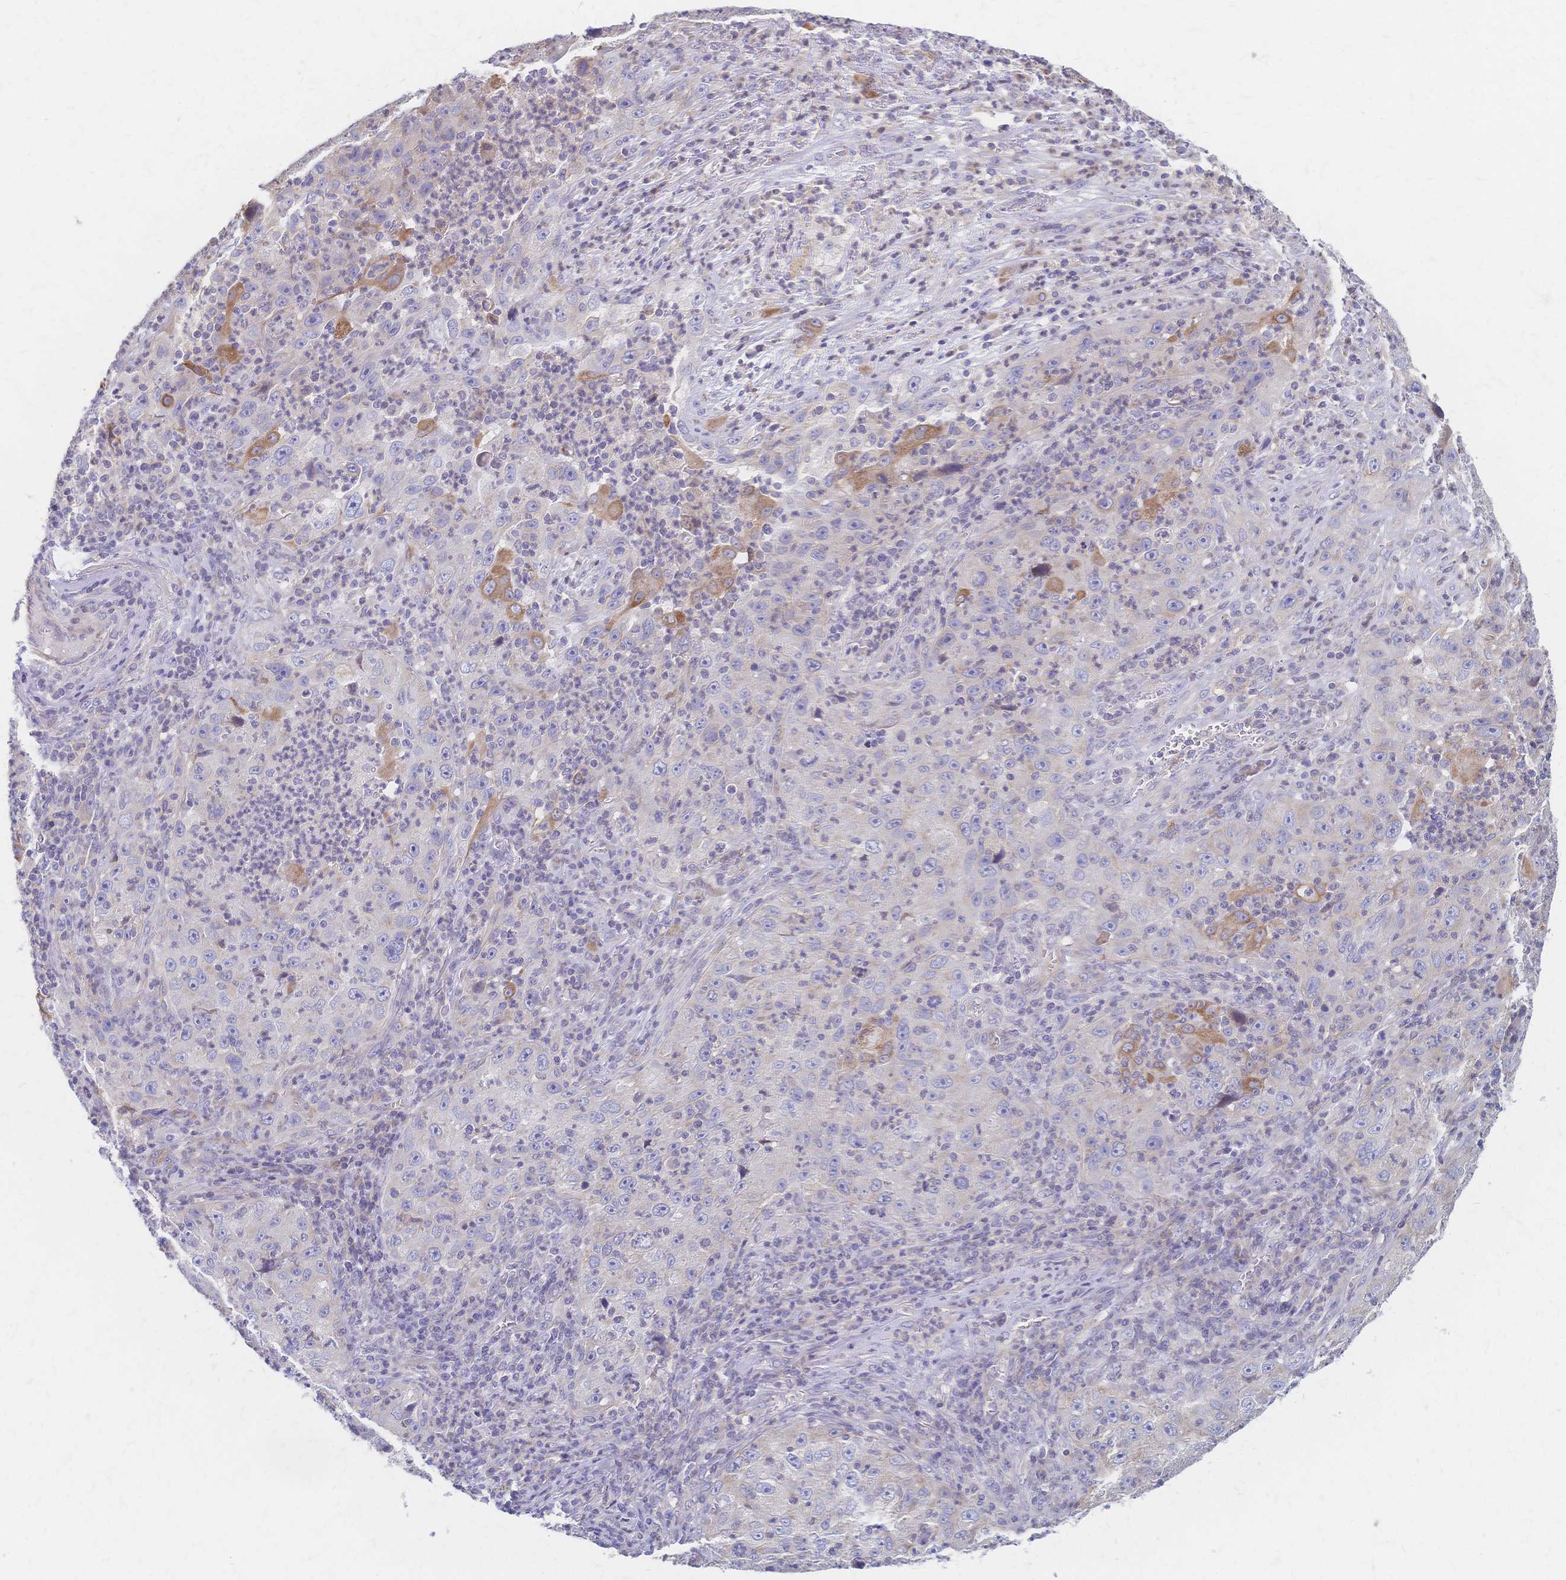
{"staining": {"intensity": "moderate", "quantity": "<25%", "location": "cytoplasmic/membranous"}, "tissue": "lung cancer", "cell_type": "Tumor cells", "image_type": "cancer", "snomed": [{"axis": "morphology", "description": "Squamous cell carcinoma, NOS"}, {"axis": "topography", "description": "Lung"}], "caption": "A high-resolution micrograph shows IHC staining of lung cancer (squamous cell carcinoma), which demonstrates moderate cytoplasmic/membranous staining in about <25% of tumor cells. (DAB (3,3'-diaminobenzidine) = brown stain, brightfield microscopy at high magnification).", "gene": "CYB5A", "patient": {"sex": "male", "age": 71}}